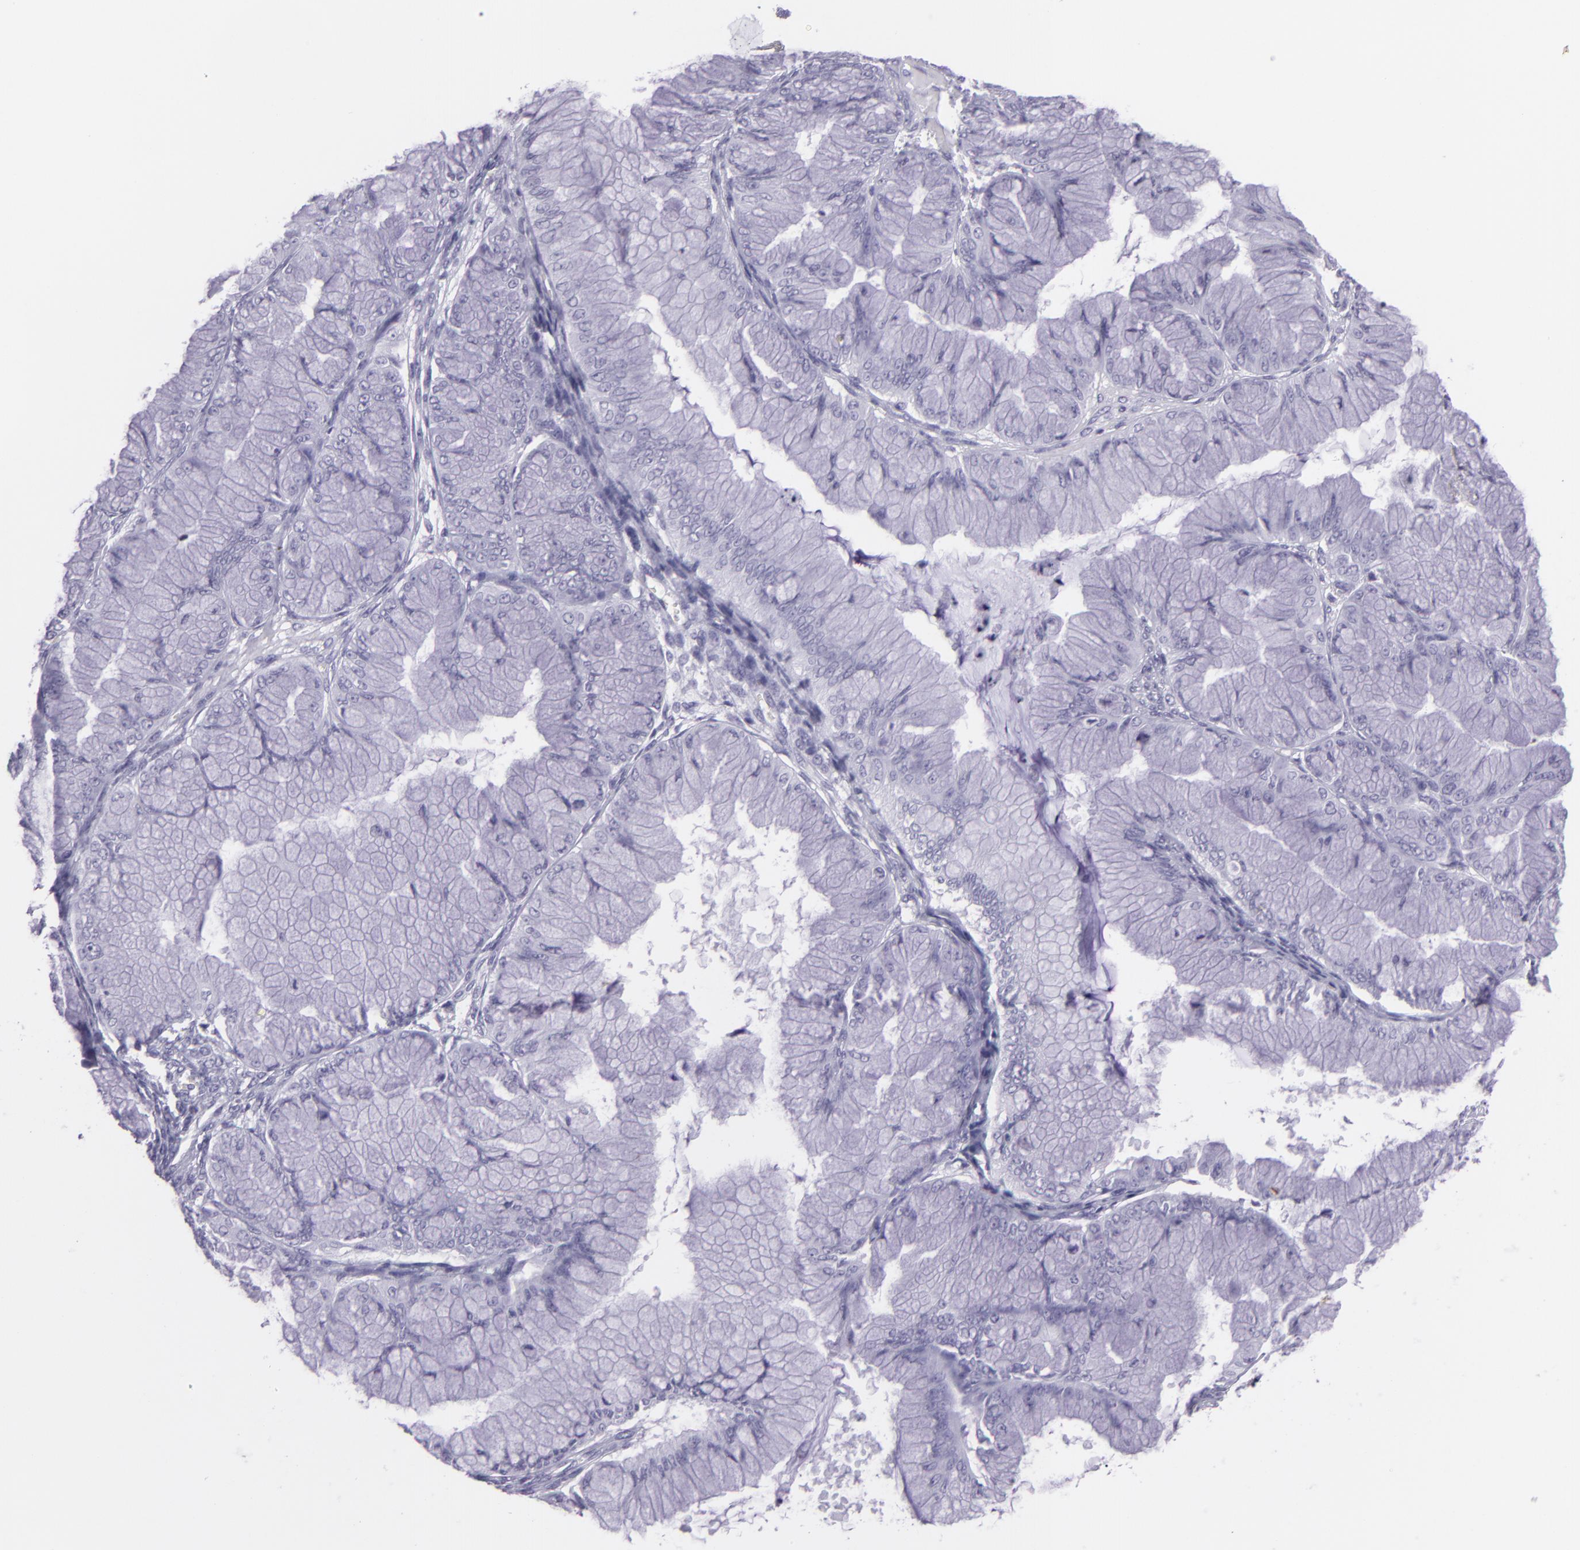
{"staining": {"intensity": "negative", "quantity": "none", "location": "none"}, "tissue": "ovarian cancer", "cell_type": "Tumor cells", "image_type": "cancer", "snomed": [{"axis": "morphology", "description": "Cystadenocarcinoma, mucinous, NOS"}, {"axis": "topography", "description": "Ovary"}], "caption": "IHC micrograph of neoplastic tissue: human mucinous cystadenocarcinoma (ovarian) stained with DAB reveals no significant protein expression in tumor cells.", "gene": "MUC6", "patient": {"sex": "female", "age": 63}}